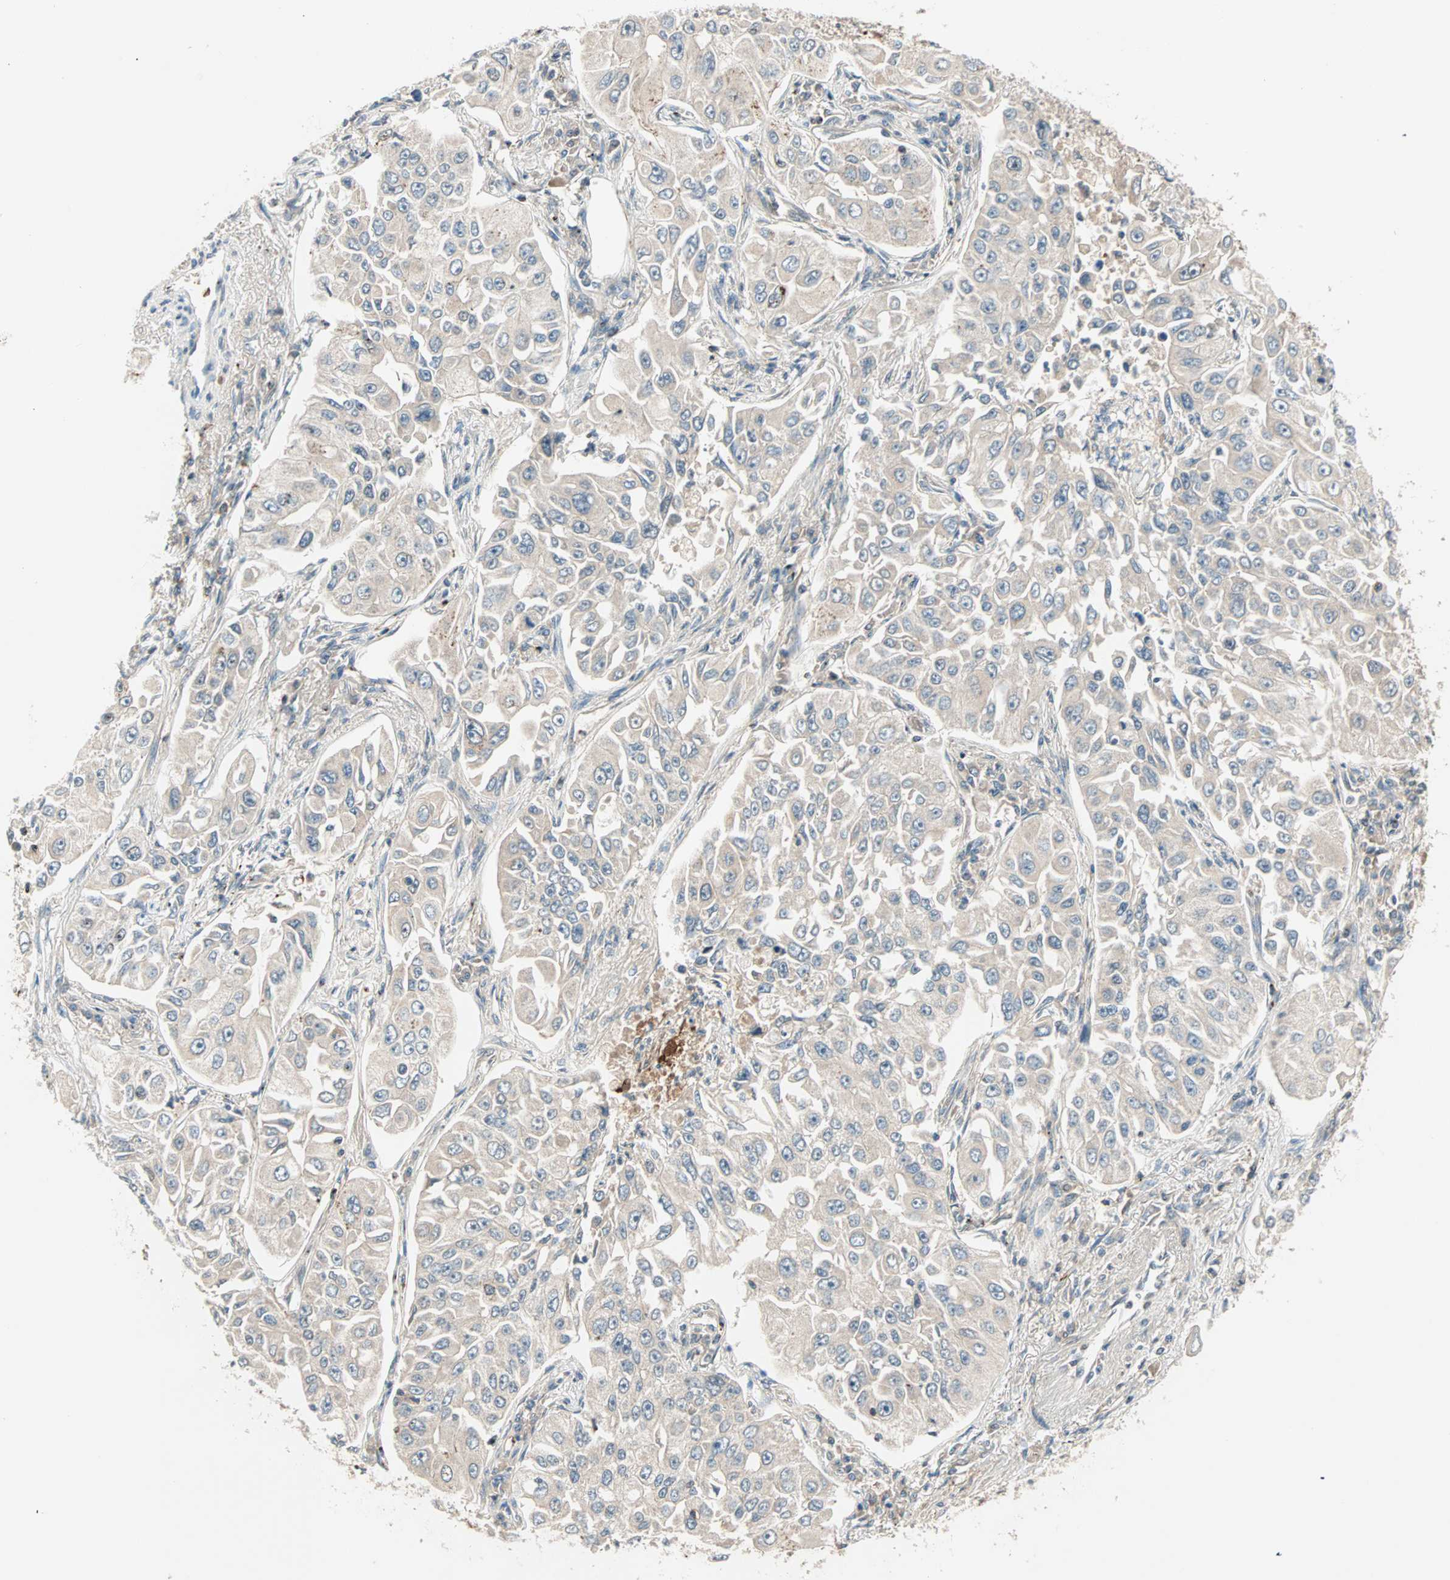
{"staining": {"intensity": "weak", "quantity": ">75%", "location": "cytoplasmic/membranous"}, "tissue": "lung cancer", "cell_type": "Tumor cells", "image_type": "cancer", "snomed": [{"axis": "morphology", "description": "Adenocarcinoma, NOS"}, {"axis": "topography", "description": "Lung"}], "caption": "Lung adenocarcinoma stained with a protein marker exhibits weak staining in tumor cells.", "gene": "TEC", "patient": {"sex": "male", "age": 84}}